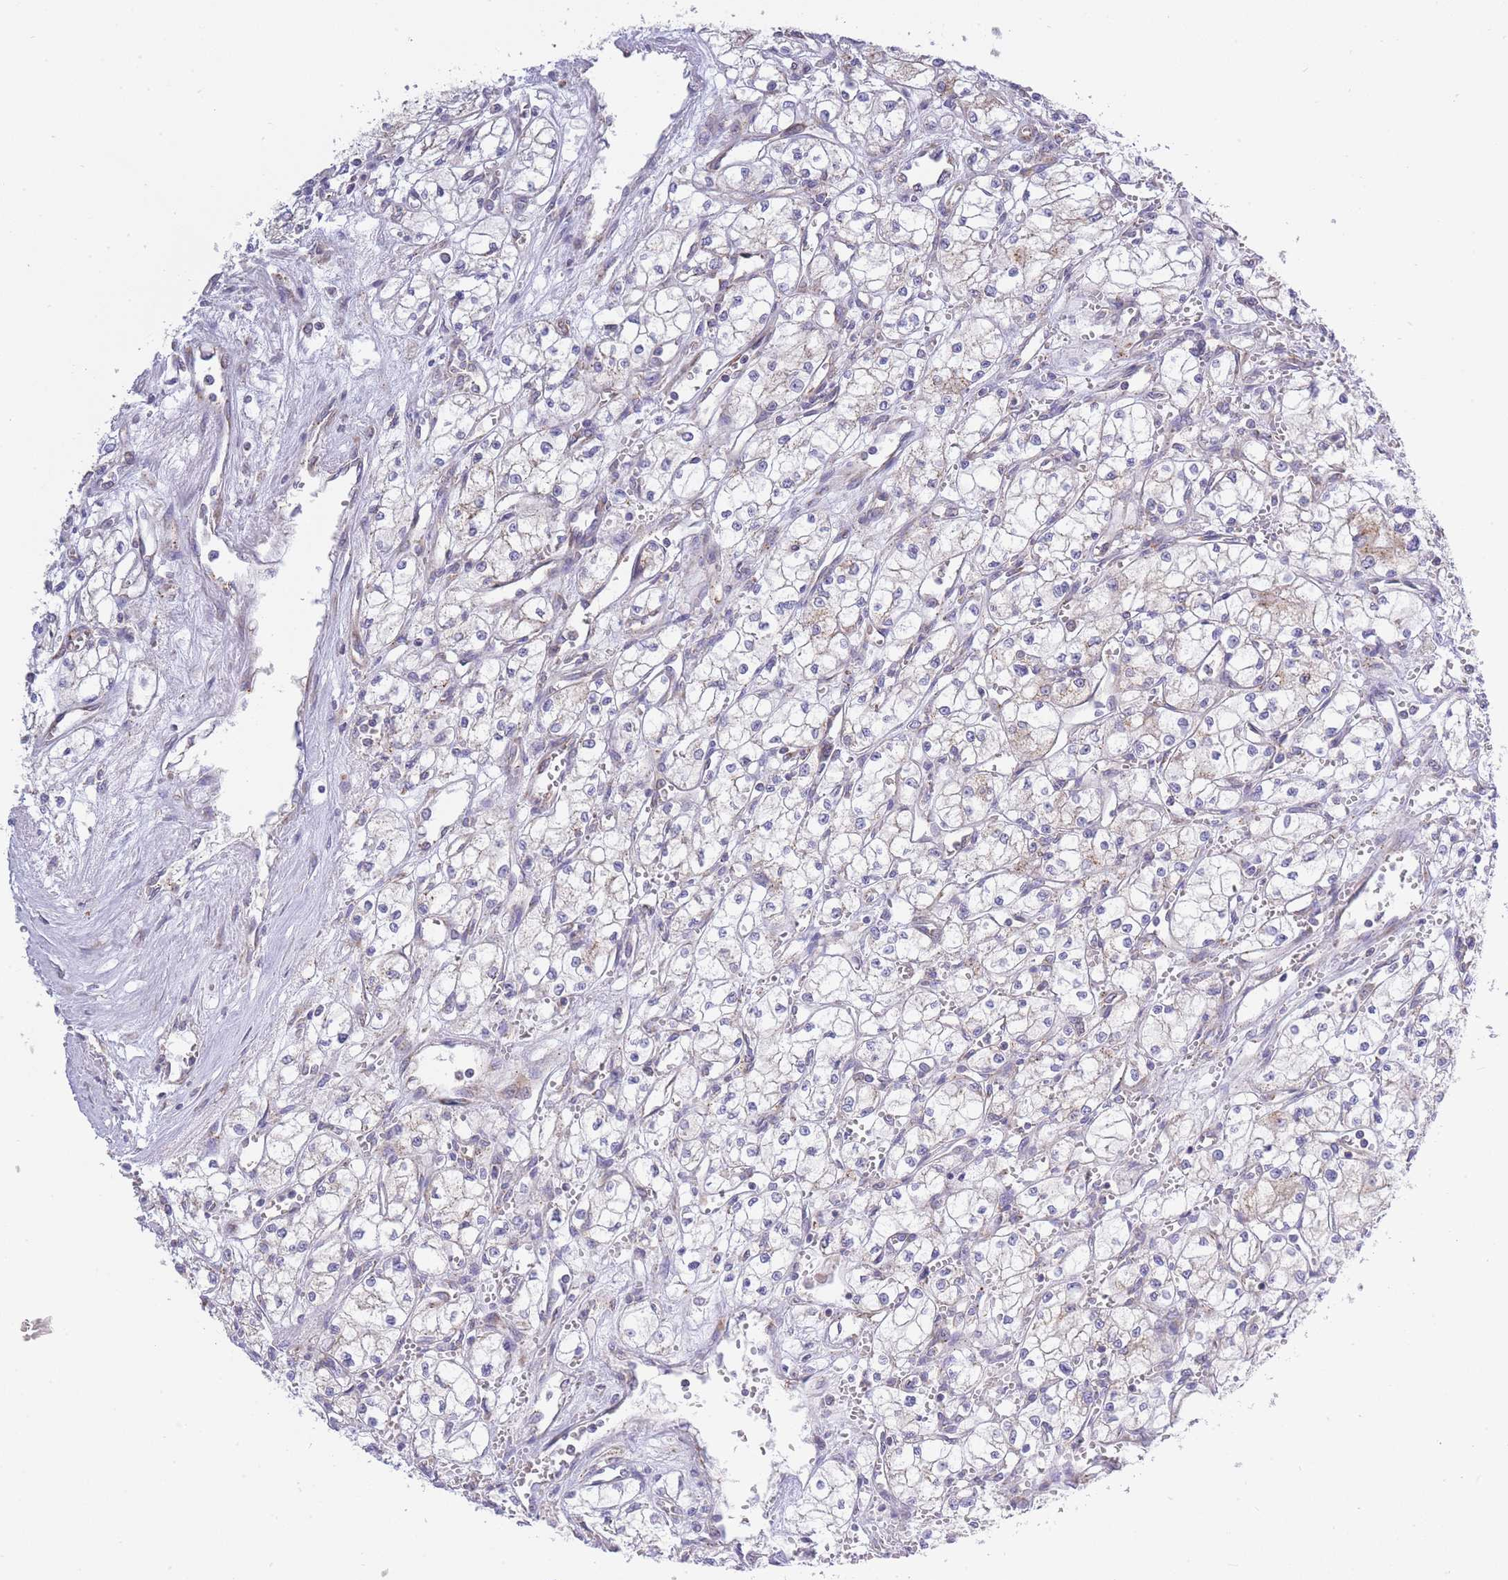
{"staining": {"intensity": "negative", "quantity": "none", "location": "none"}, "tissue": "renal cancer", "cell_type": "Tumor cells", "image_type": "cancer", "snomed": [{"axis": "morphology", "description": "Adenocarcinoma, NOS"}, {"axis": "topography", "description": "Kidney"}], "caption": "Tumor cells are negative for protein expression in human renal cancer. (DAB (3,3'-diaminobenzidine) immunohistochemistry (IHC) with hematoxylin counter stain).", "gene": "COPG2", "patient": {"sex": "male", "age": 59}}